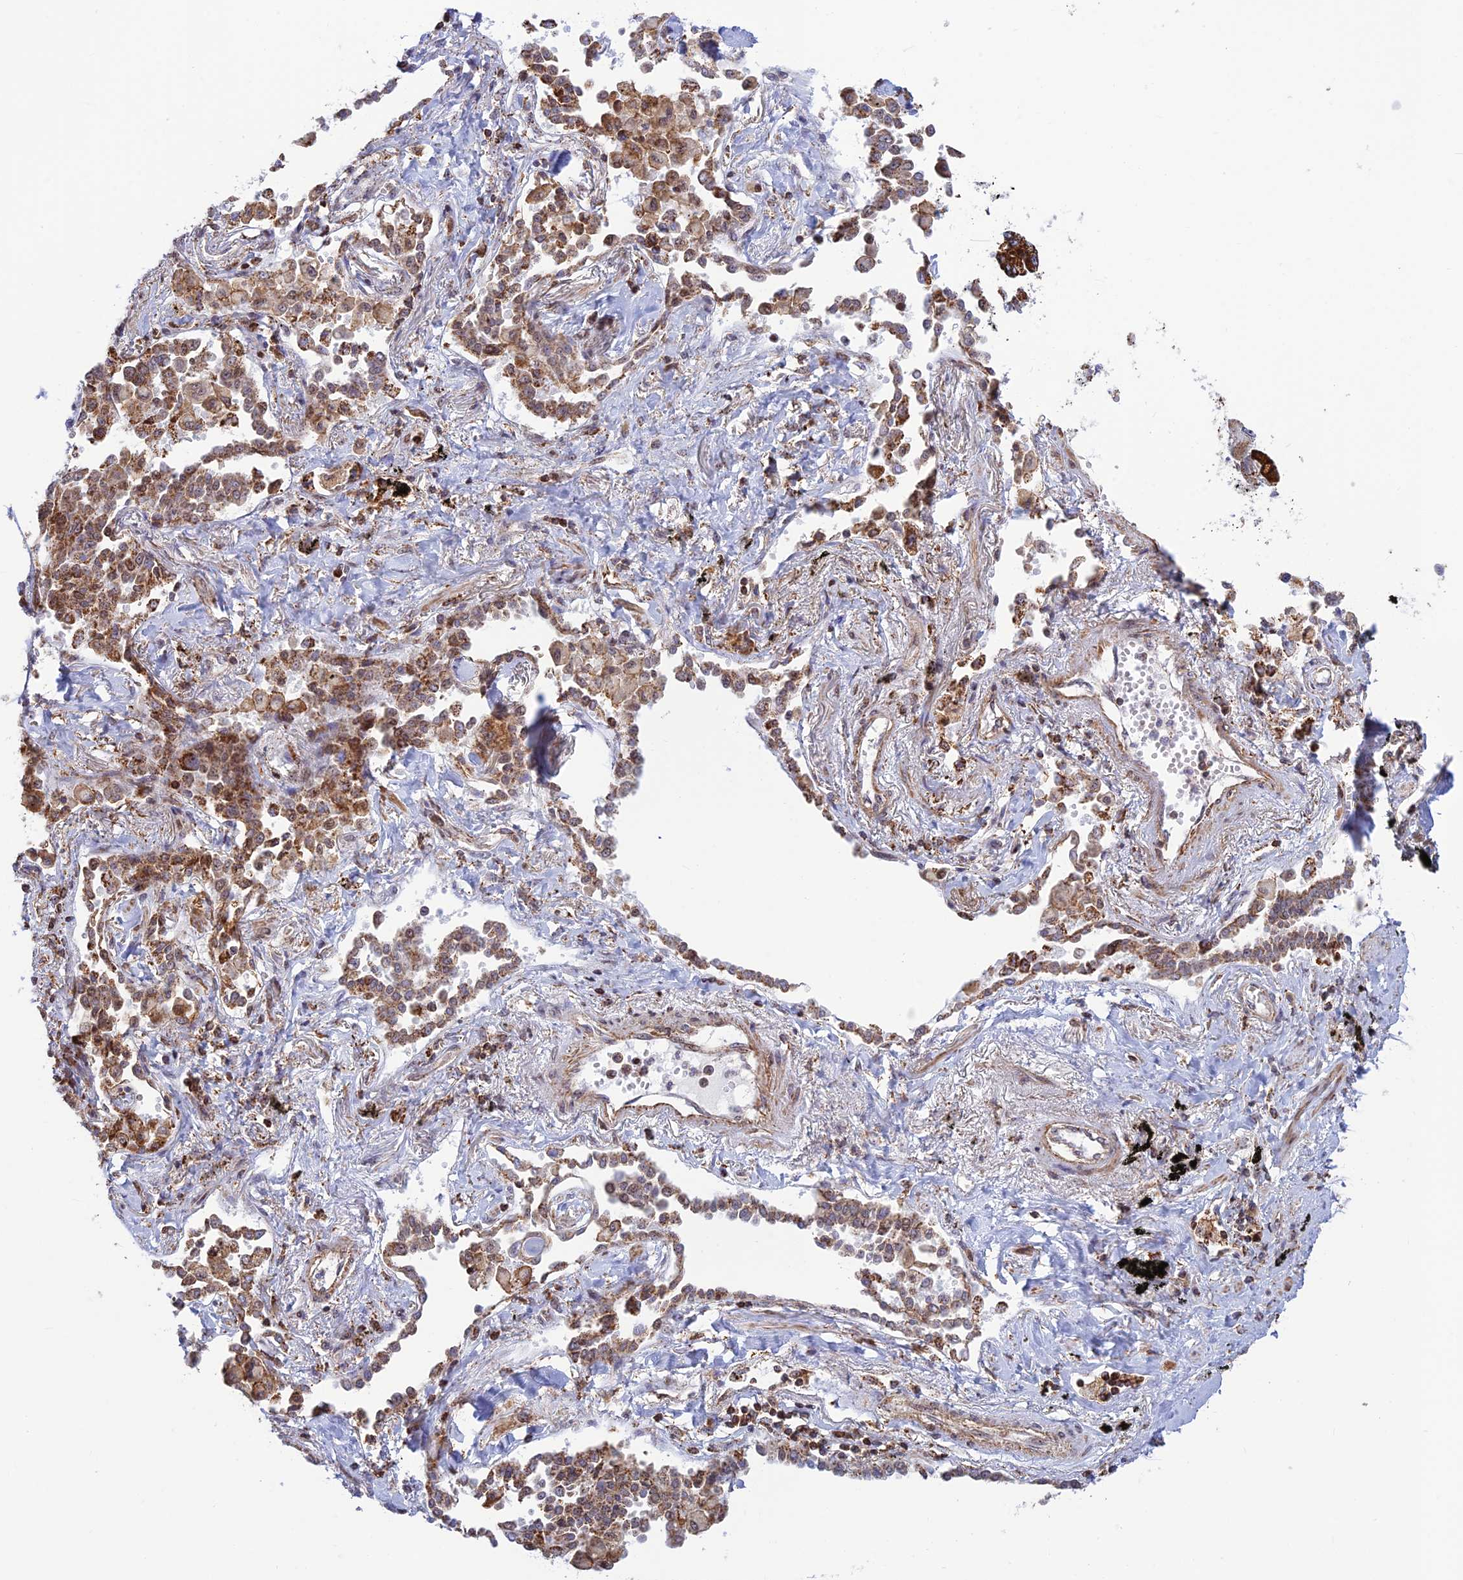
{"staining": {"intensity": "moderate", "quantity": ">75%", "location": "cytoplasmic/membranous"}, "tissue": "lung cancer", "cell_type": "Tumor cells", "image_type": "cancer", "snomed": [{"axis": "morphology", "description": "Adenocarcinoma, NOS"}, {"axis": "topography", "description": "Lung"}], "caption": "A high-resolution micrograph shows immunohistochemistry (IHC) staining of adenocarcinoma (lung), which reveals moderate cytoplasmic/membranous staining in about >75% of tumor cells. (DAB IHC with brightfield microscopy, high magnification).", "gene": "POLR1G", "patient": {"sex": "male", "age": 67}}